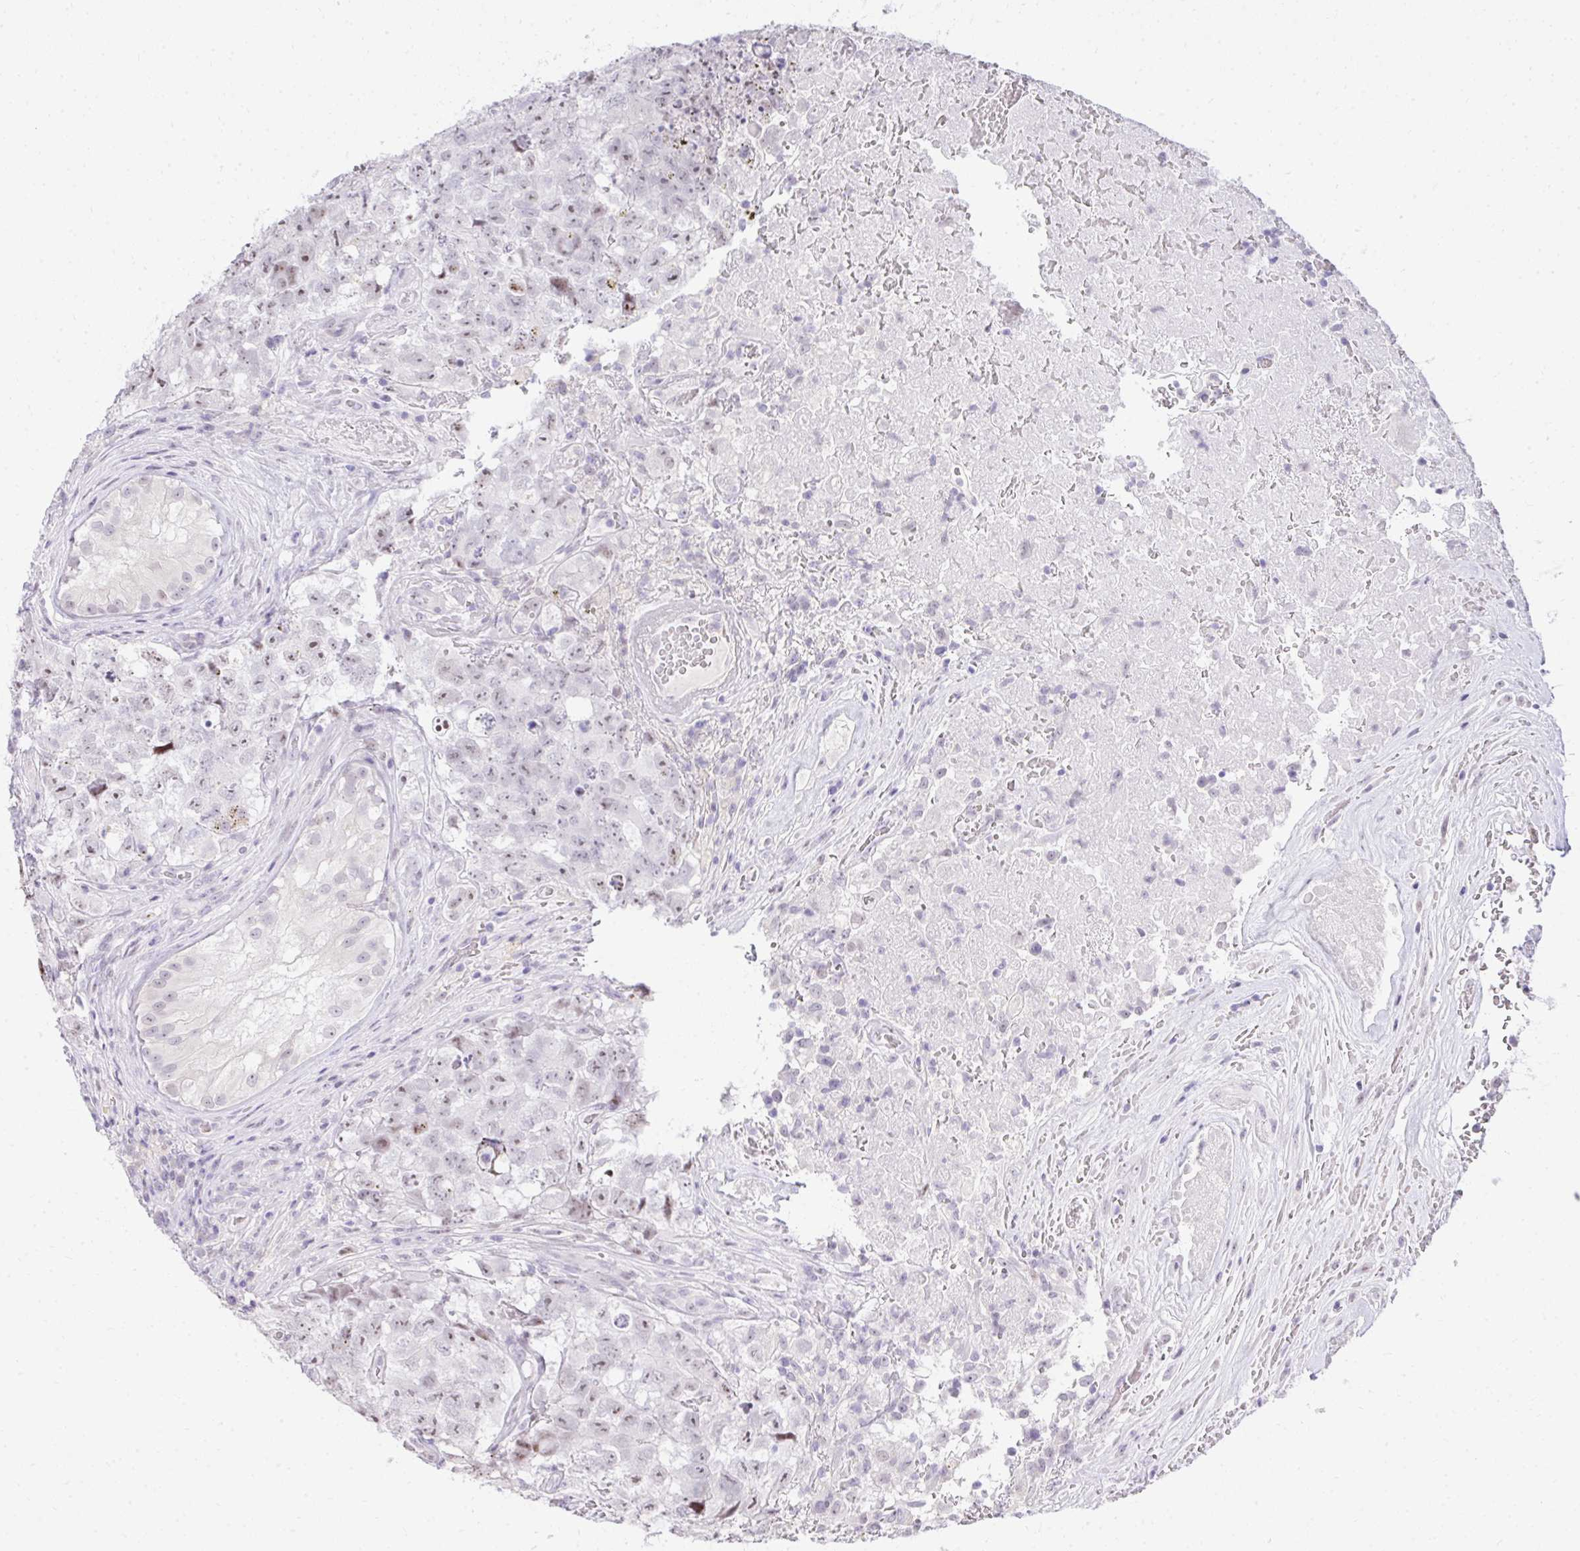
{"staining": {"intensity": "weak", "quantity": "25%-75%", "location": "nuclear"}, "tissue": "testis cancer", "cell_type": "Tumor cells", "image_type": "cancer", "snomed": [{"axis": "morphology", "description": "Carcinoma, Embryonal, NOS"}, {"axis": "topography", "description": "Testis"}], "caption": "Human testis cancer (embryonal carcinoma) stained with a protein marker shows weak staining in tumor cells.", "gene": "EID3", "patient": {"sex": "male", "age": 18}}